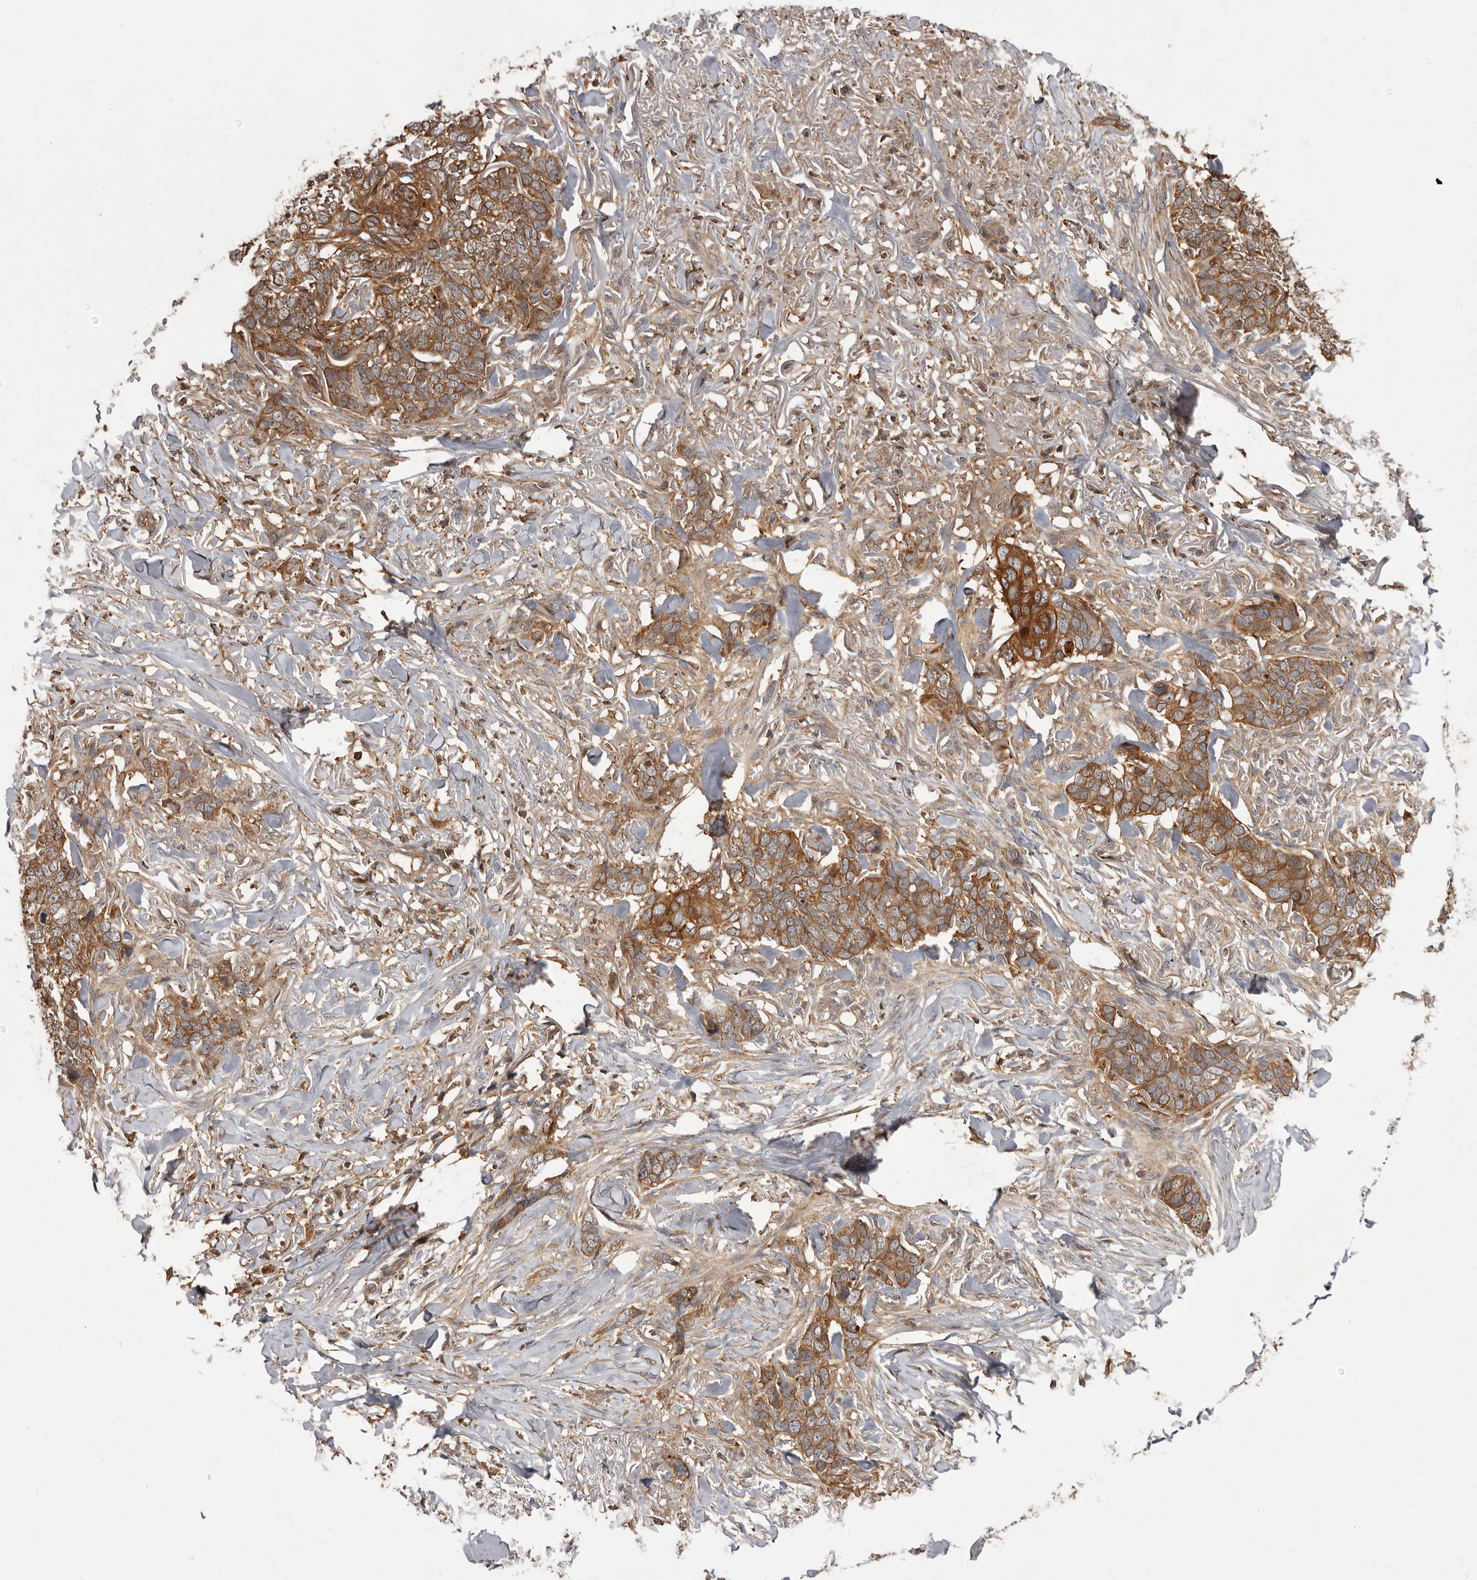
{"staining": {"intensity": "moderate", "quantity": ">75%", "location": "cytoplasmic/membranous"}, "tissue": "skin cancer", "cell_type": "Tumor cells", "image_type": "cancer", "snomed": [{"axis": "morphology", "description": "Normal tissue, NOS"}, {"axis": "morphology", "description": "Basal cell carcinoma"}, {"axis": "topography", "description": "Skin"}], "caption": "Protein staining displays moderate cytoplasmic/membranous staining in about >75% of tumor cells in skin basal cell carcinoma.", "gene": "SLC22A3", "patient": {"sex": "male", "age": 77}}